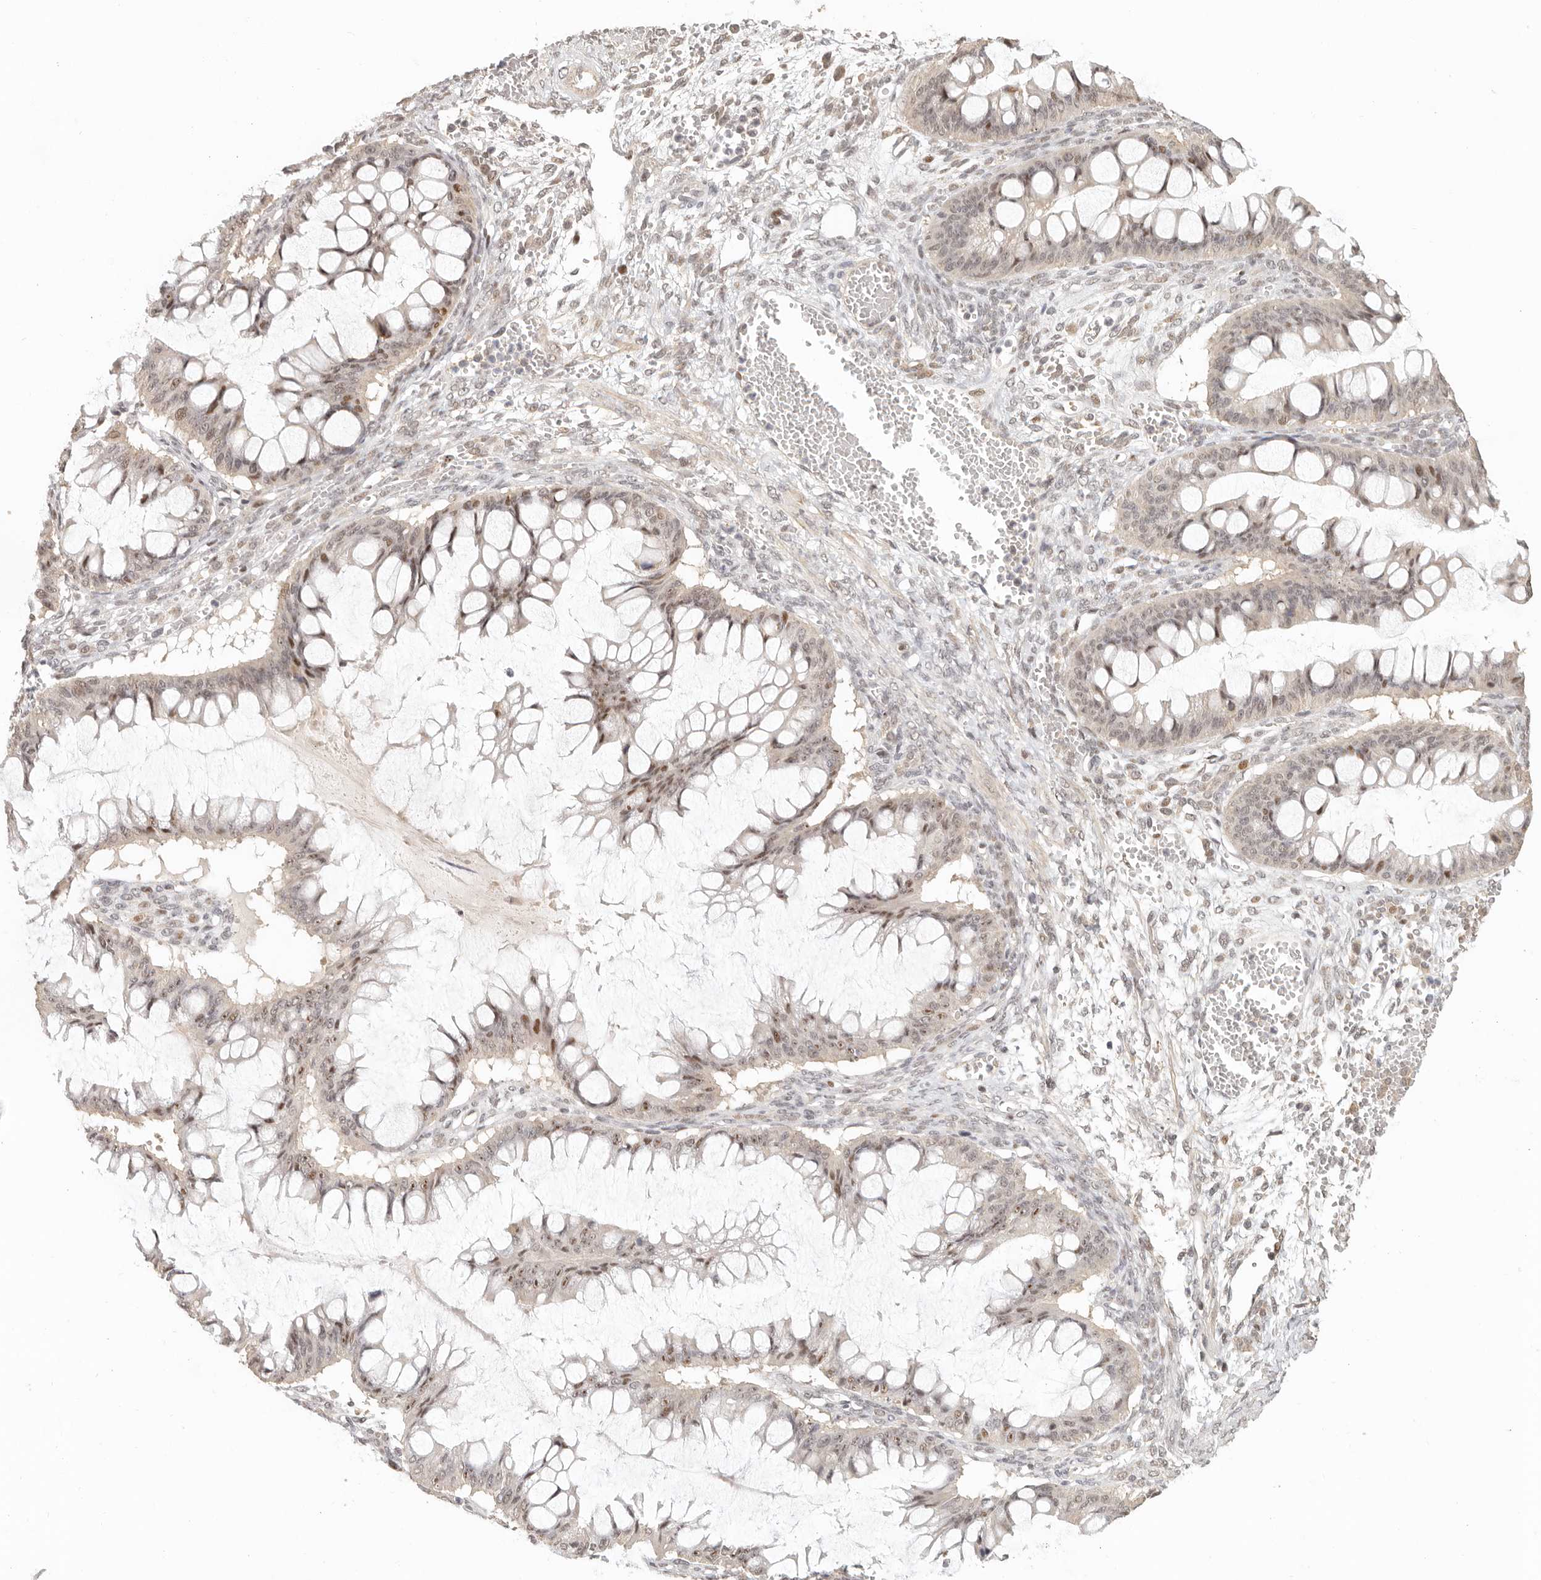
{"staining": {"intensity": "moderate", "quantity": "25%-75%", "location": "nuclear"}, "tissue": "ovarian cancer", "cell_type": "Tumor cells", "image_type": "cancer", "snomed": [{"axis": "morphology", "description": "Cystadenocarcinoma, mucinous, NOS"}, {"axis": "topography", "description": "Ovary"}], "caption": "Immunohistochemical staining of human ovarian cancer (mucinous cystadenocarcinoma) demonstrates moderate nuclear protein positivity in approximately 25%-75% of tumor cells.", "gene": "GPBP1L1", "patient": {"sex": "female", "age": 73}}